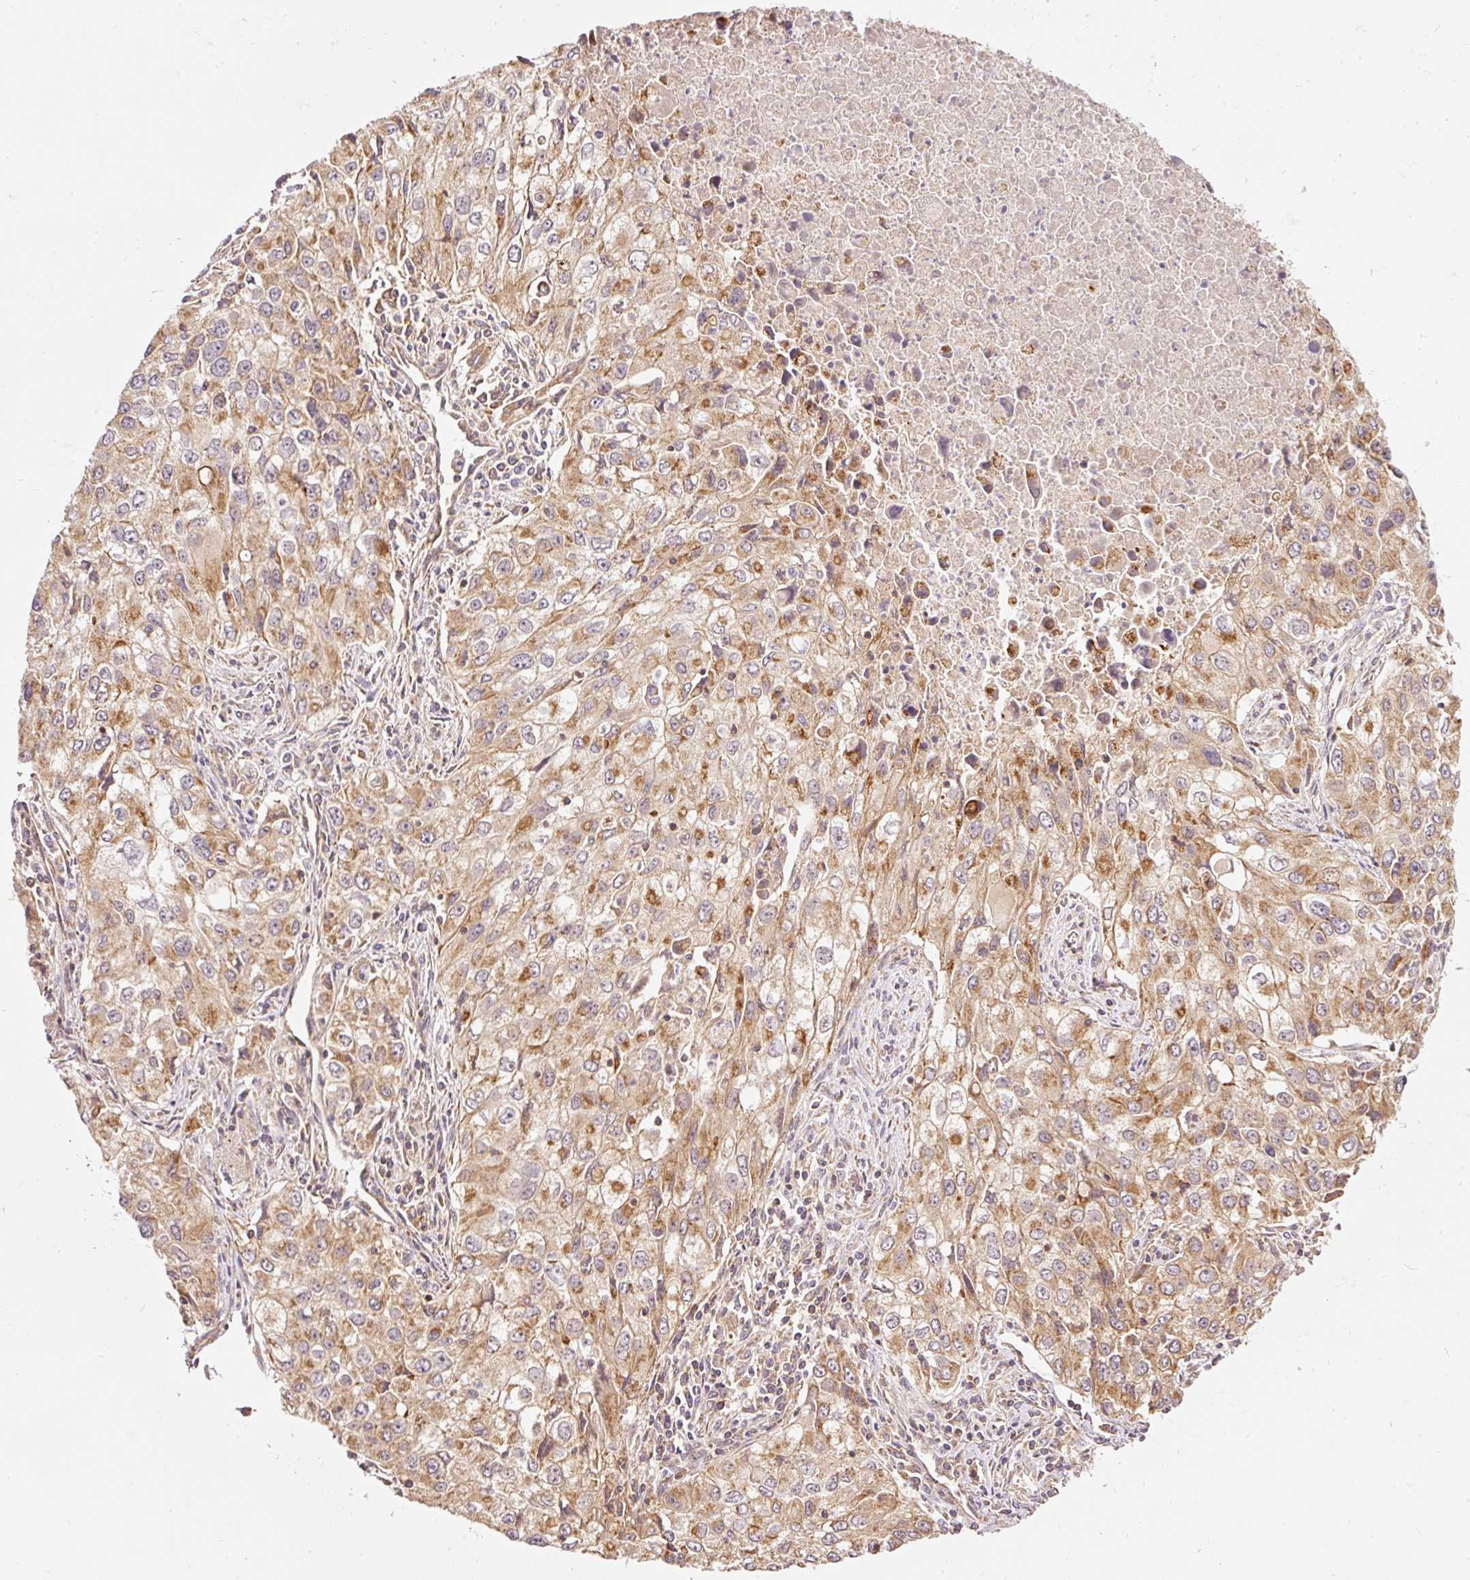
{"staining": {"intensity": "moderate", "quantity": ">75%", "location": "cytoplasmic/membranous"}, "tissue": "lung cancer", "cell_type": "Tumor cells", "image_type": "cancer", "snomed": [{"axis": "morphology", "description": "Adenocarcinoma, NOS"}, {"axis": "morphology", "description": "Adenocarcinoma, metastatic, NOS"}, {"axis": "topography", "description": "Lymph node"}, {"axis": "topography", "description": "Lung"}], "caption": "Protein analysis of lung adenocarcinoma tissue reveals moderate cytoplasmic/membranous expression in about >75% of tumor cells. The staining is performed using DAB (3,3'-diaminobenzidine) brown chromogen to label protein expression. The nuclei are counter-stained blue using hematoxylin.", "gene": "ADCY4", "patient": {"sex": "female", "age": 42}}